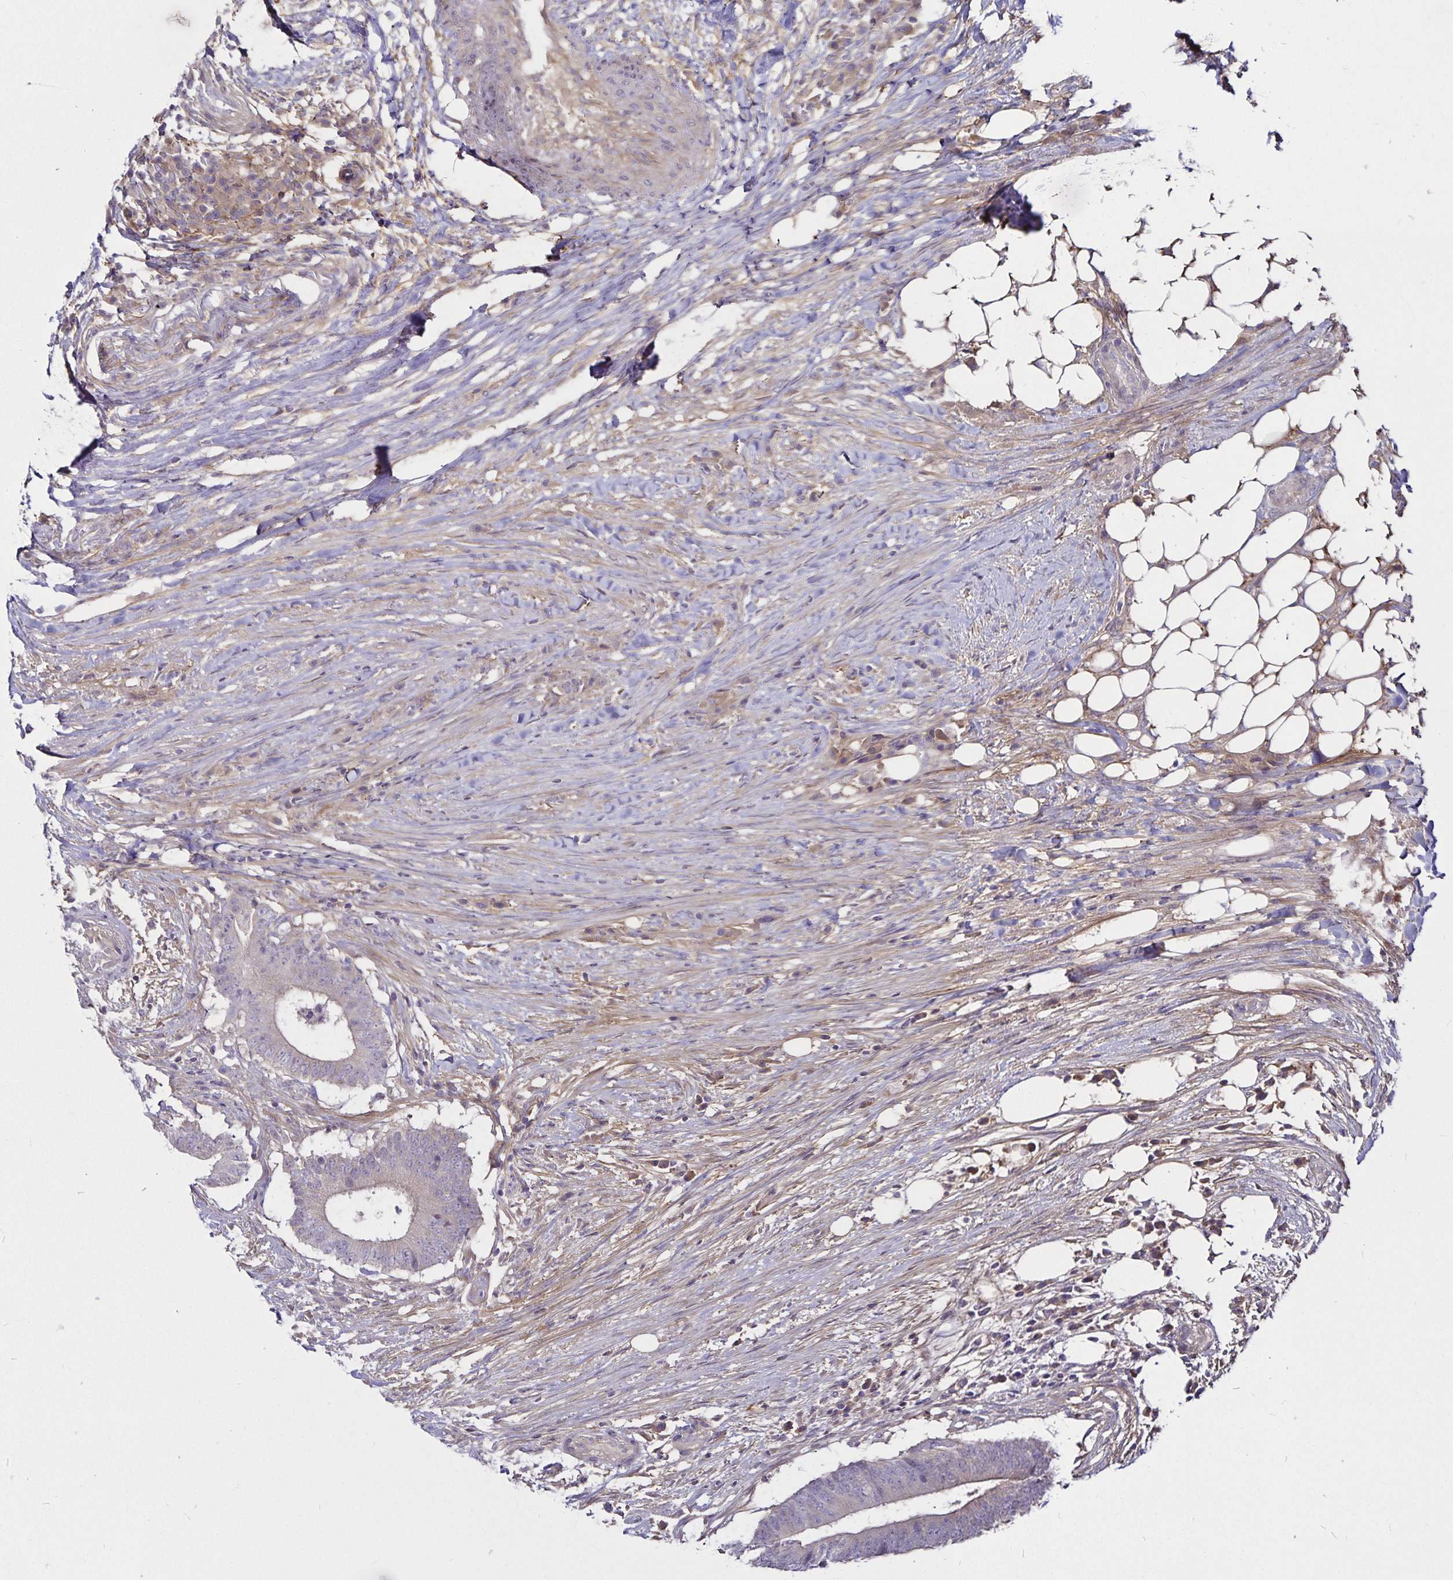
{"staining": {"intensity": "negative", "quantity": "none", "location": "none"}, "tissue": "colorectal cancer", "cell_type": "Tumor cells", "image_type": "cancer", "snomed": [{"axis": "morphology", "description": "Adenocarcinoma, NOS"}, {"axis": "topography", "description": "Colon"}], "caption": "Protein analysis of colorectal adenocarcinoma reveals no significant staining in tumor cells.", "gene": "GNG12", "patient": {"sex": "female", "age": 43}}